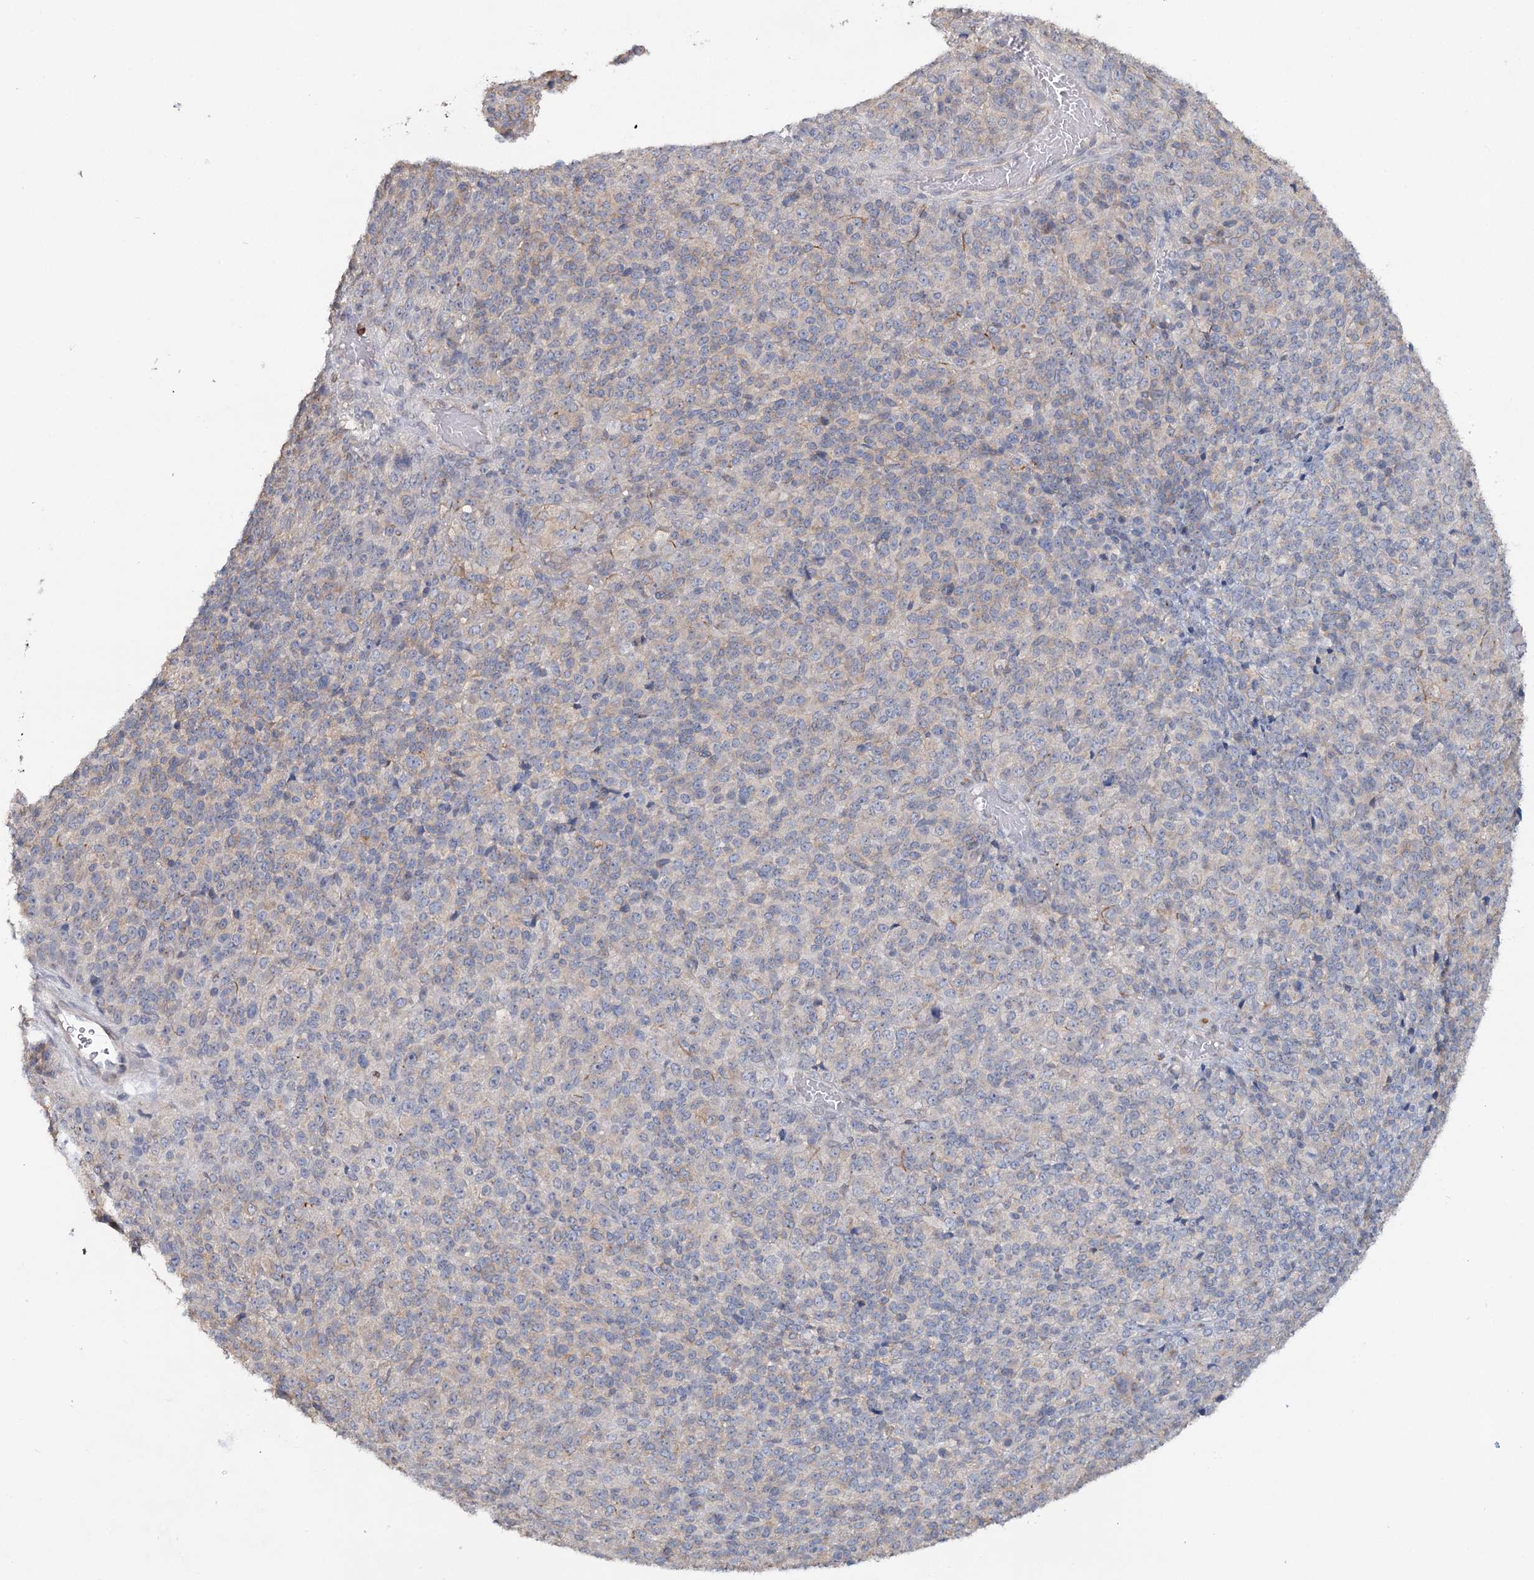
{"staining": {"intensity": "negative", "quantity": "none", "location": "none"}, "tissue": "melanoma", "cell_type": "Tumor cells", "image_type": "cancer", "snomed": [{"axis": "morphology", "description": "Malignant melanoma, Metastatic site"}, {"axis": "topography", "description": "Brain"}], "caption": "Immunohistochemistry (IHC) micrograph of melanoma stained for a protein (brown), which reveals no expression in tumor cells.", "gene": "ALDH3B1", "patient": {"sex": "female", "age": 56}}